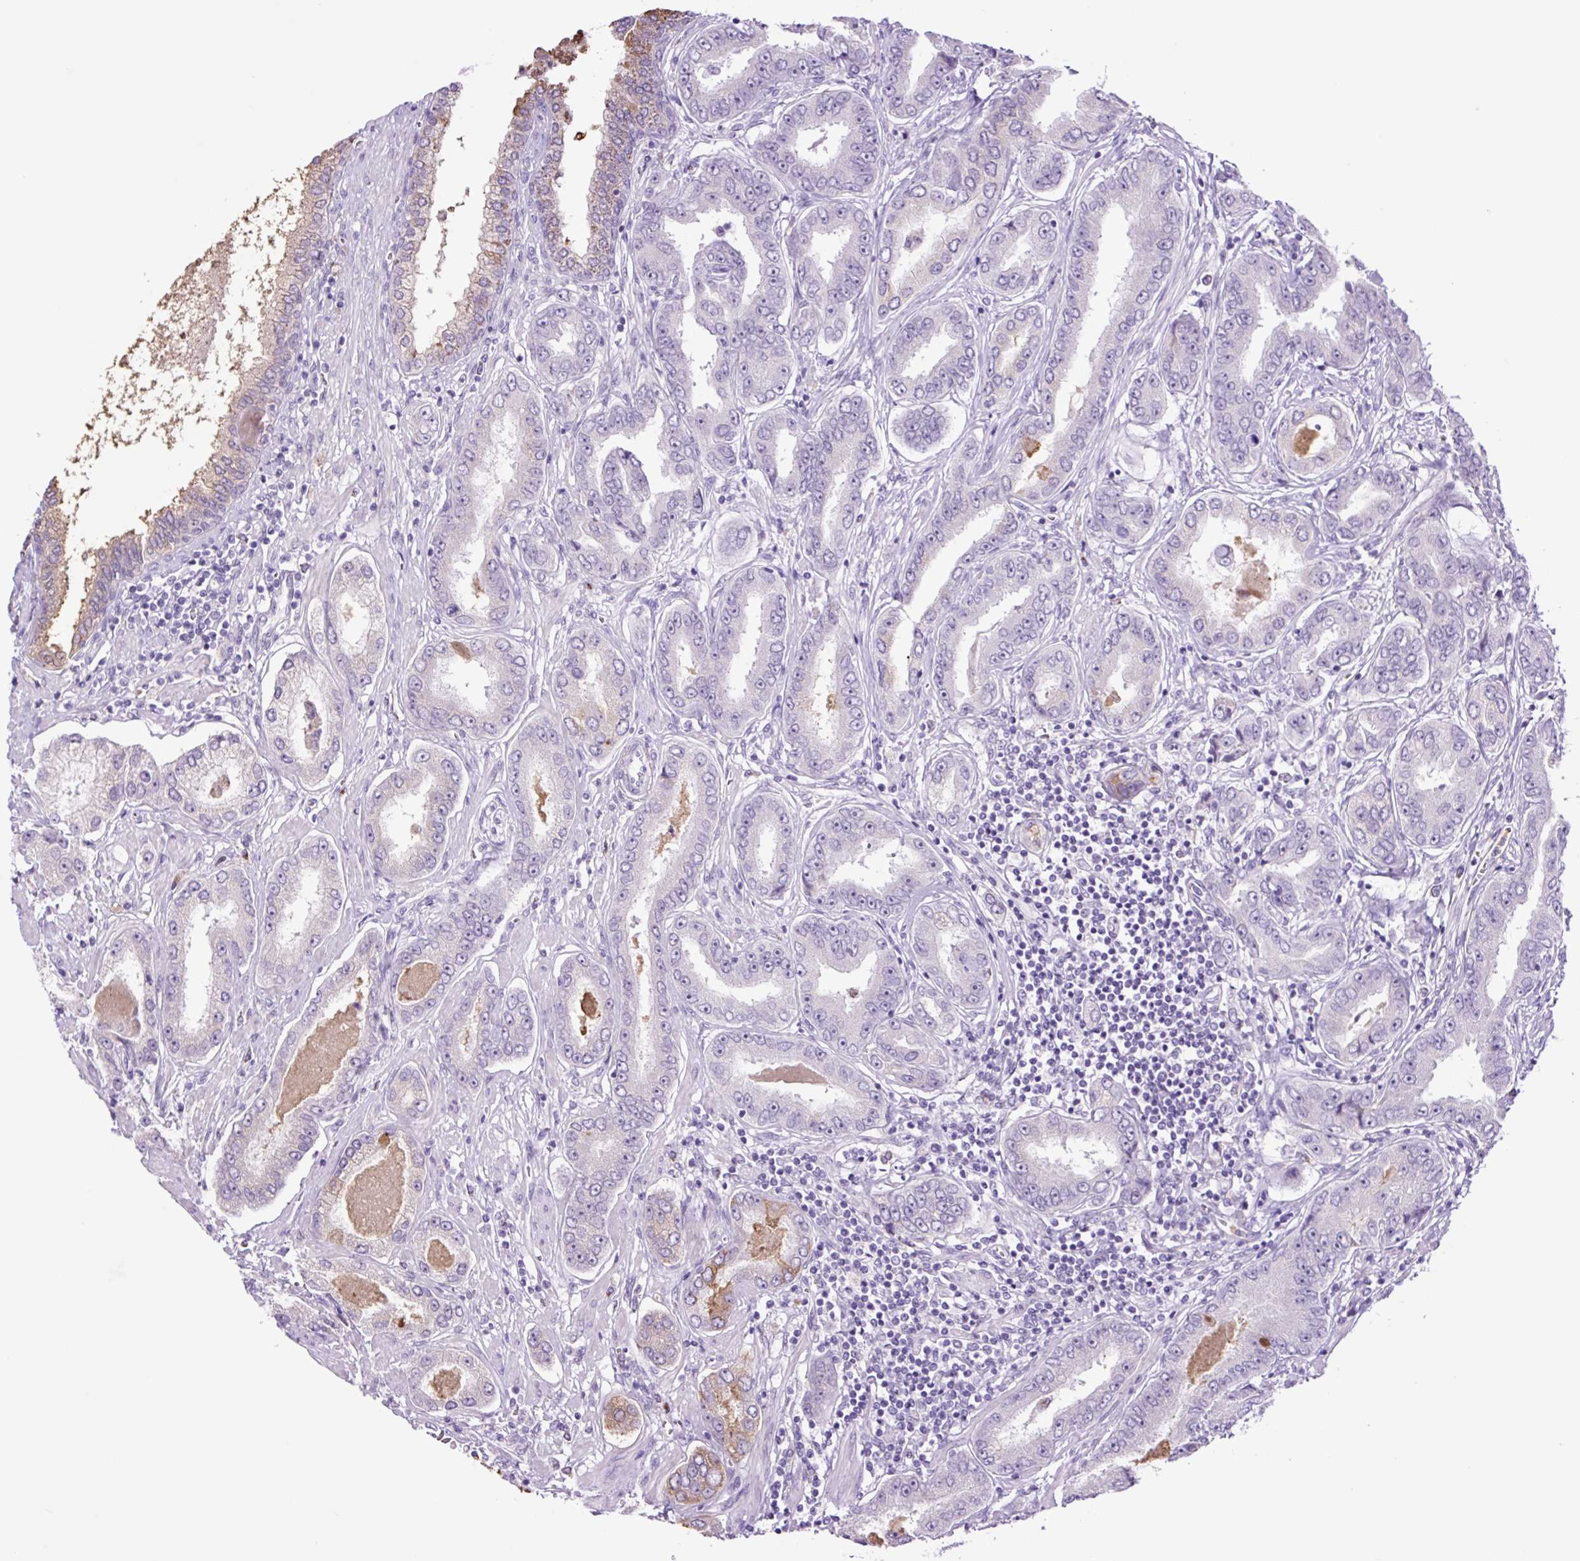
{"staining": {"intensity": "negative", "quantity": "none", "location": "none"}, "tissue": "prostate cancer", "cell_type": "Tumor cells", "image_type": "cancer", "snomed": [{"axis": "morphology", "description": "Adenocarcinoma, High grade"}, {"axis": "topography", "description": "Prostate"}], "caption": "Prostate cancer (adenocarcinoma (high-grade)) was stained to show a protein in brown. There is no significant expression in tumor cells.", "gene": "MFSD3", "patient": {"sex": "male", "age": 72}}